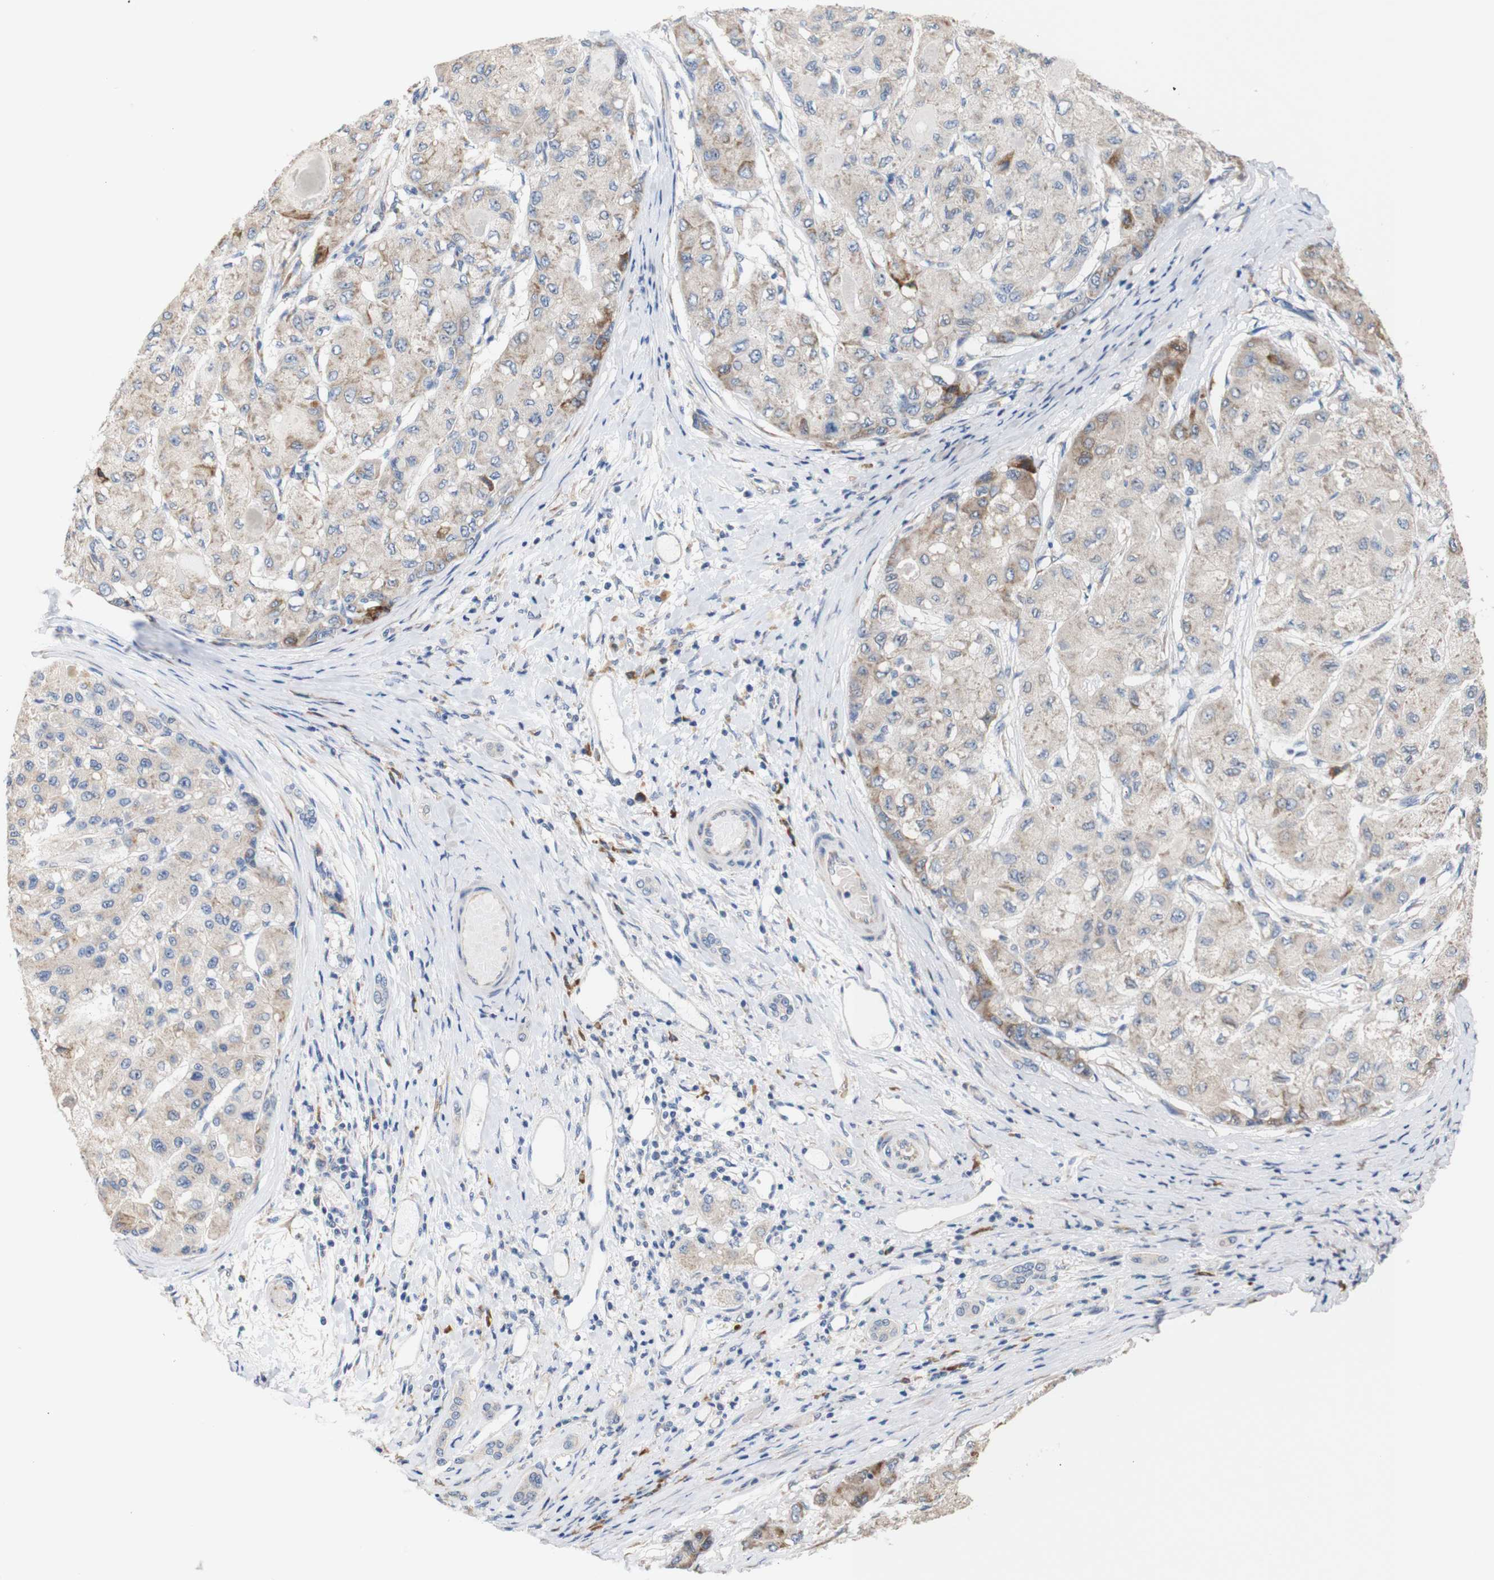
{"staining": {"intensity": "moderate", "quantity": "25%-75%", "location": "cytoplasmic/membranous"}, "tissue": "liver cancer", "cell_type": "Tumor cells", "image_type": "cancer", "snomed": [{"axis": "morphology", "description": "Carcinoma, Hepatocellular, NOS"}, {"axis": "topography", "description": "Liver"}], "caption": "Brown immunohistochemical staining in human liver cancer (hepatocellular carcinoma) shows moderate cytoplasmic/membranous expression in about 25%-75% of tumor cells.", "gene": "TRIM5", "patient": {"sex": "male", "age": 80}}